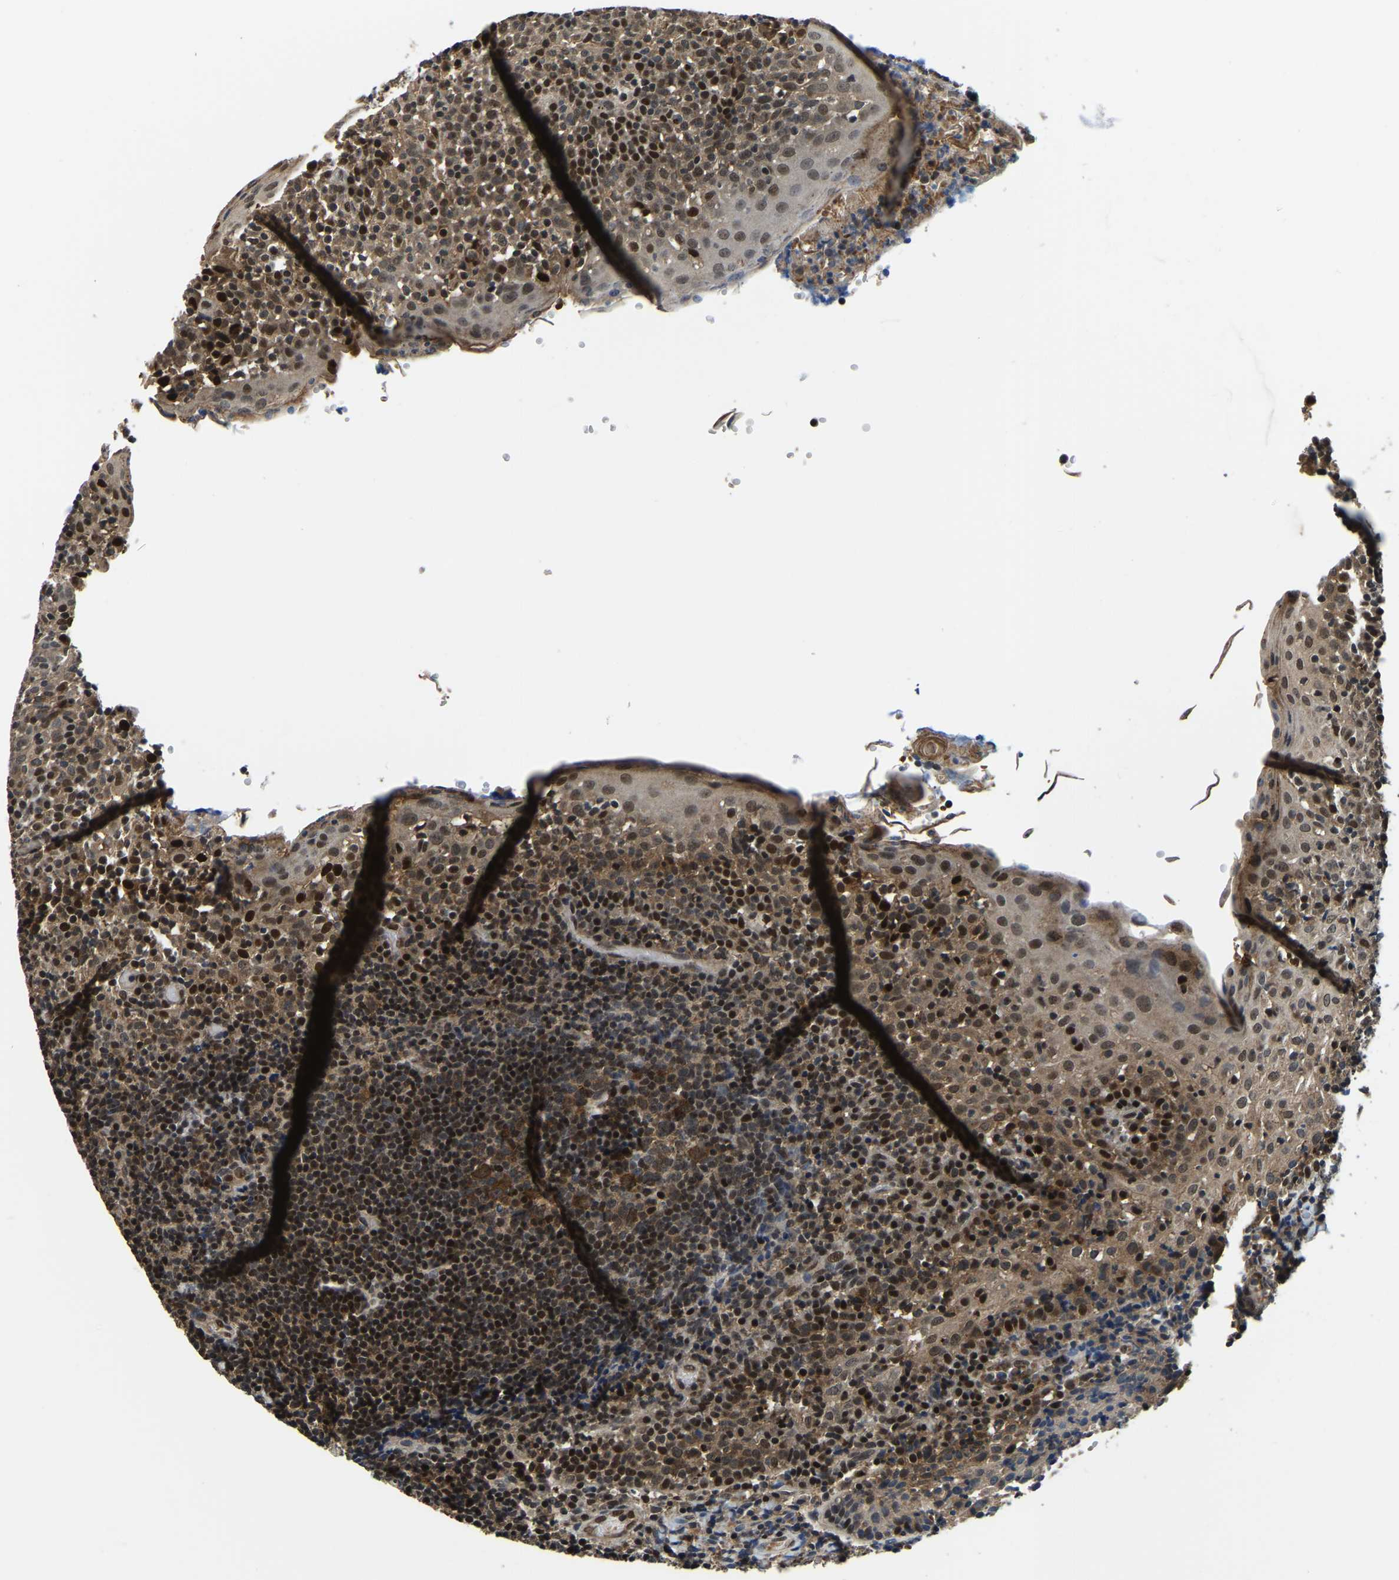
{"staining": {"intensity": "strong", "quantity": ">75%", "location": "cytoplasmic/membranous"}, "tissue": "tonsil", "cell_type": "Germinal center cells", "image_type": "normal", "snomed": [{"axis": "morphology", "description": "Normal tissue, NOS"}, {"axis": "topography", "description": "Tonsil"}], "caption": "A brown stain labels strong cytoplasmic/membranous staining of a protein in germinal center cells of normal human tonsil.", "gene": "DFFA", "patient": {"sex": "female", "age": 19}}